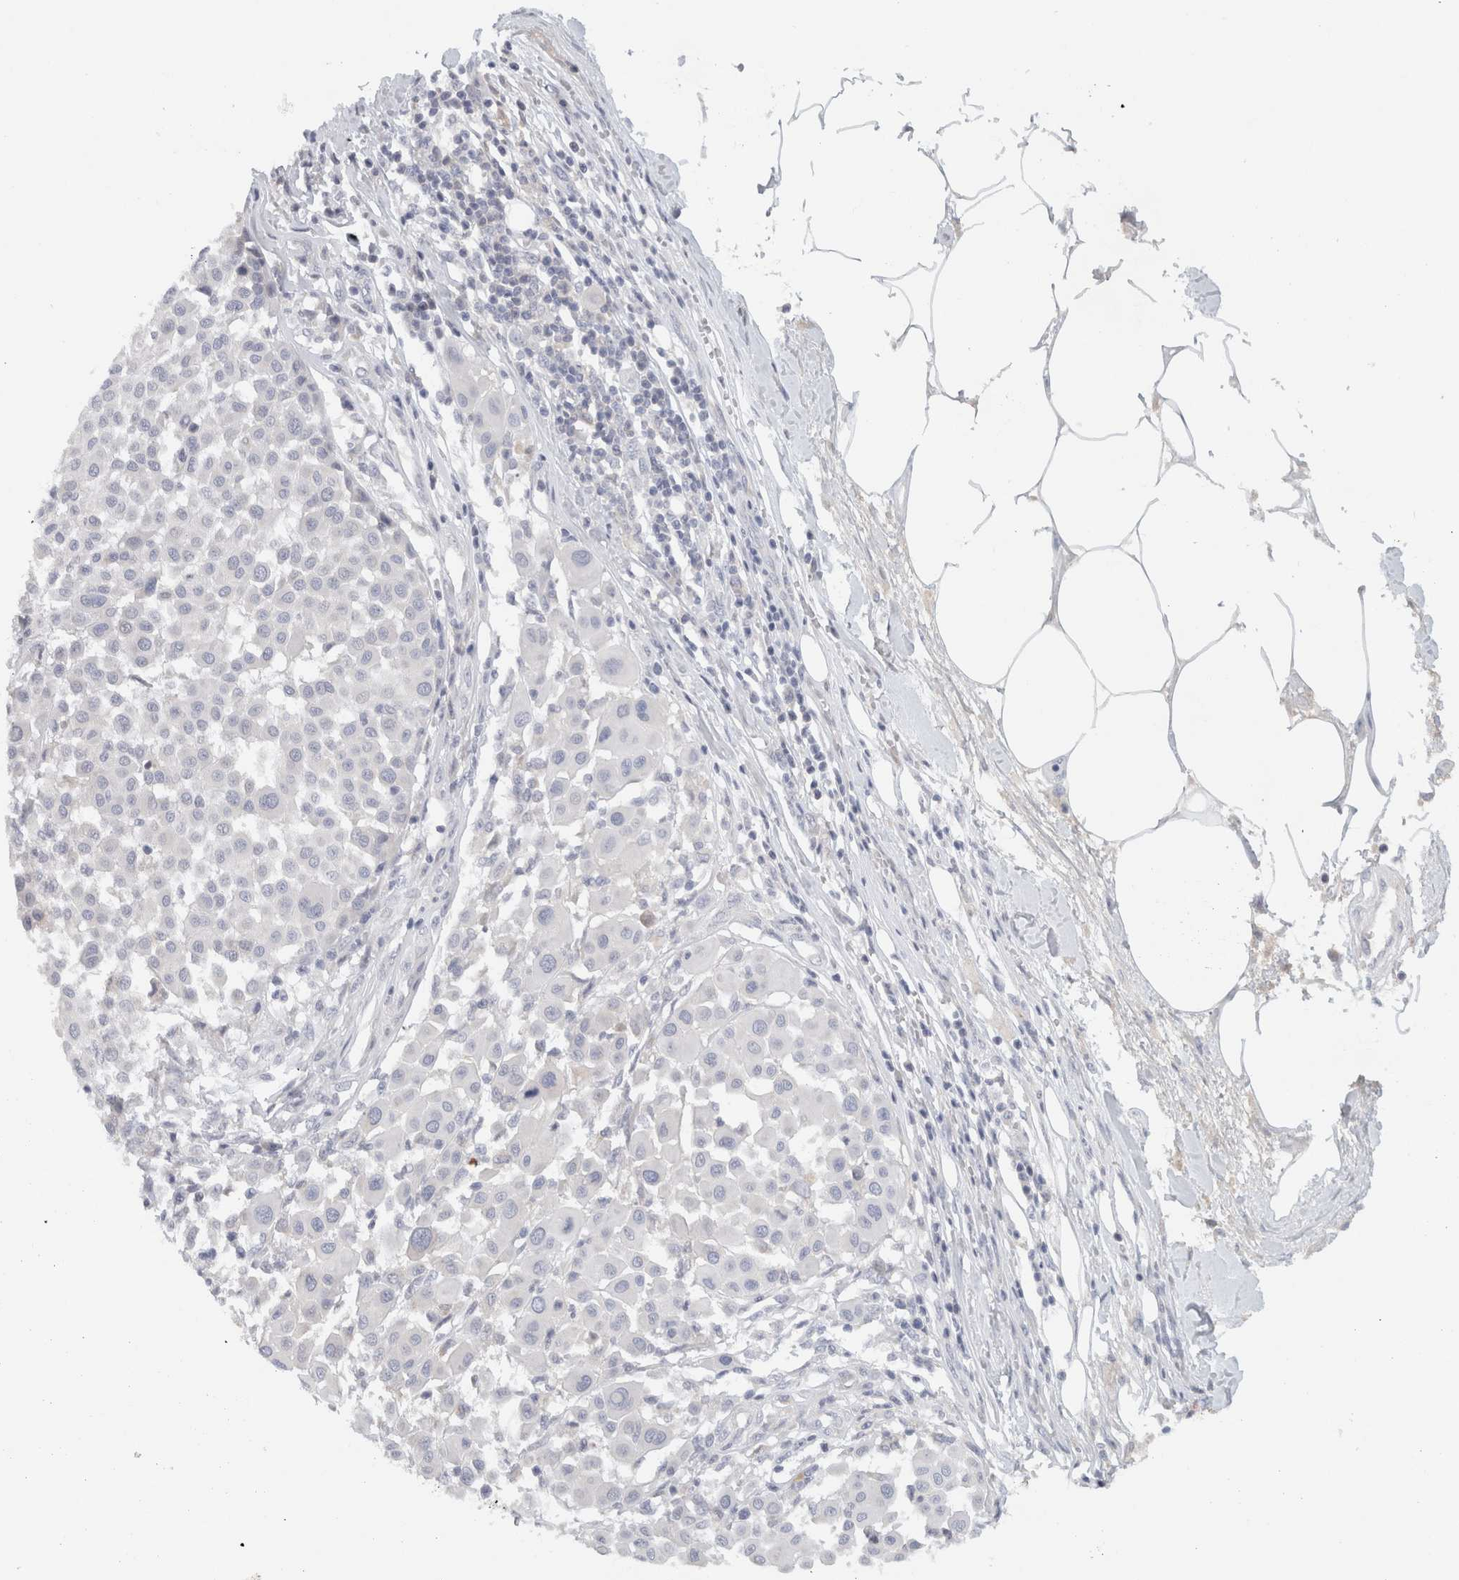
{"staining": {"intensity": "negative", "quantity": "none", "location": "none"}, "tissue": "melanoma", "cell_type": "Tumor cells", "image_type": "cancer", "snomed": [{"axis": "morphology", "description": "Malignant melanoma, Metastatic site"}, {"axis": "topography", "description": "Soft tissue"}], "caption": "Protein analysis of melanoma exhibits no significant staining in tumor cells.", "gene": "STK31", "patient": {"sex": "male", "age": 41}}